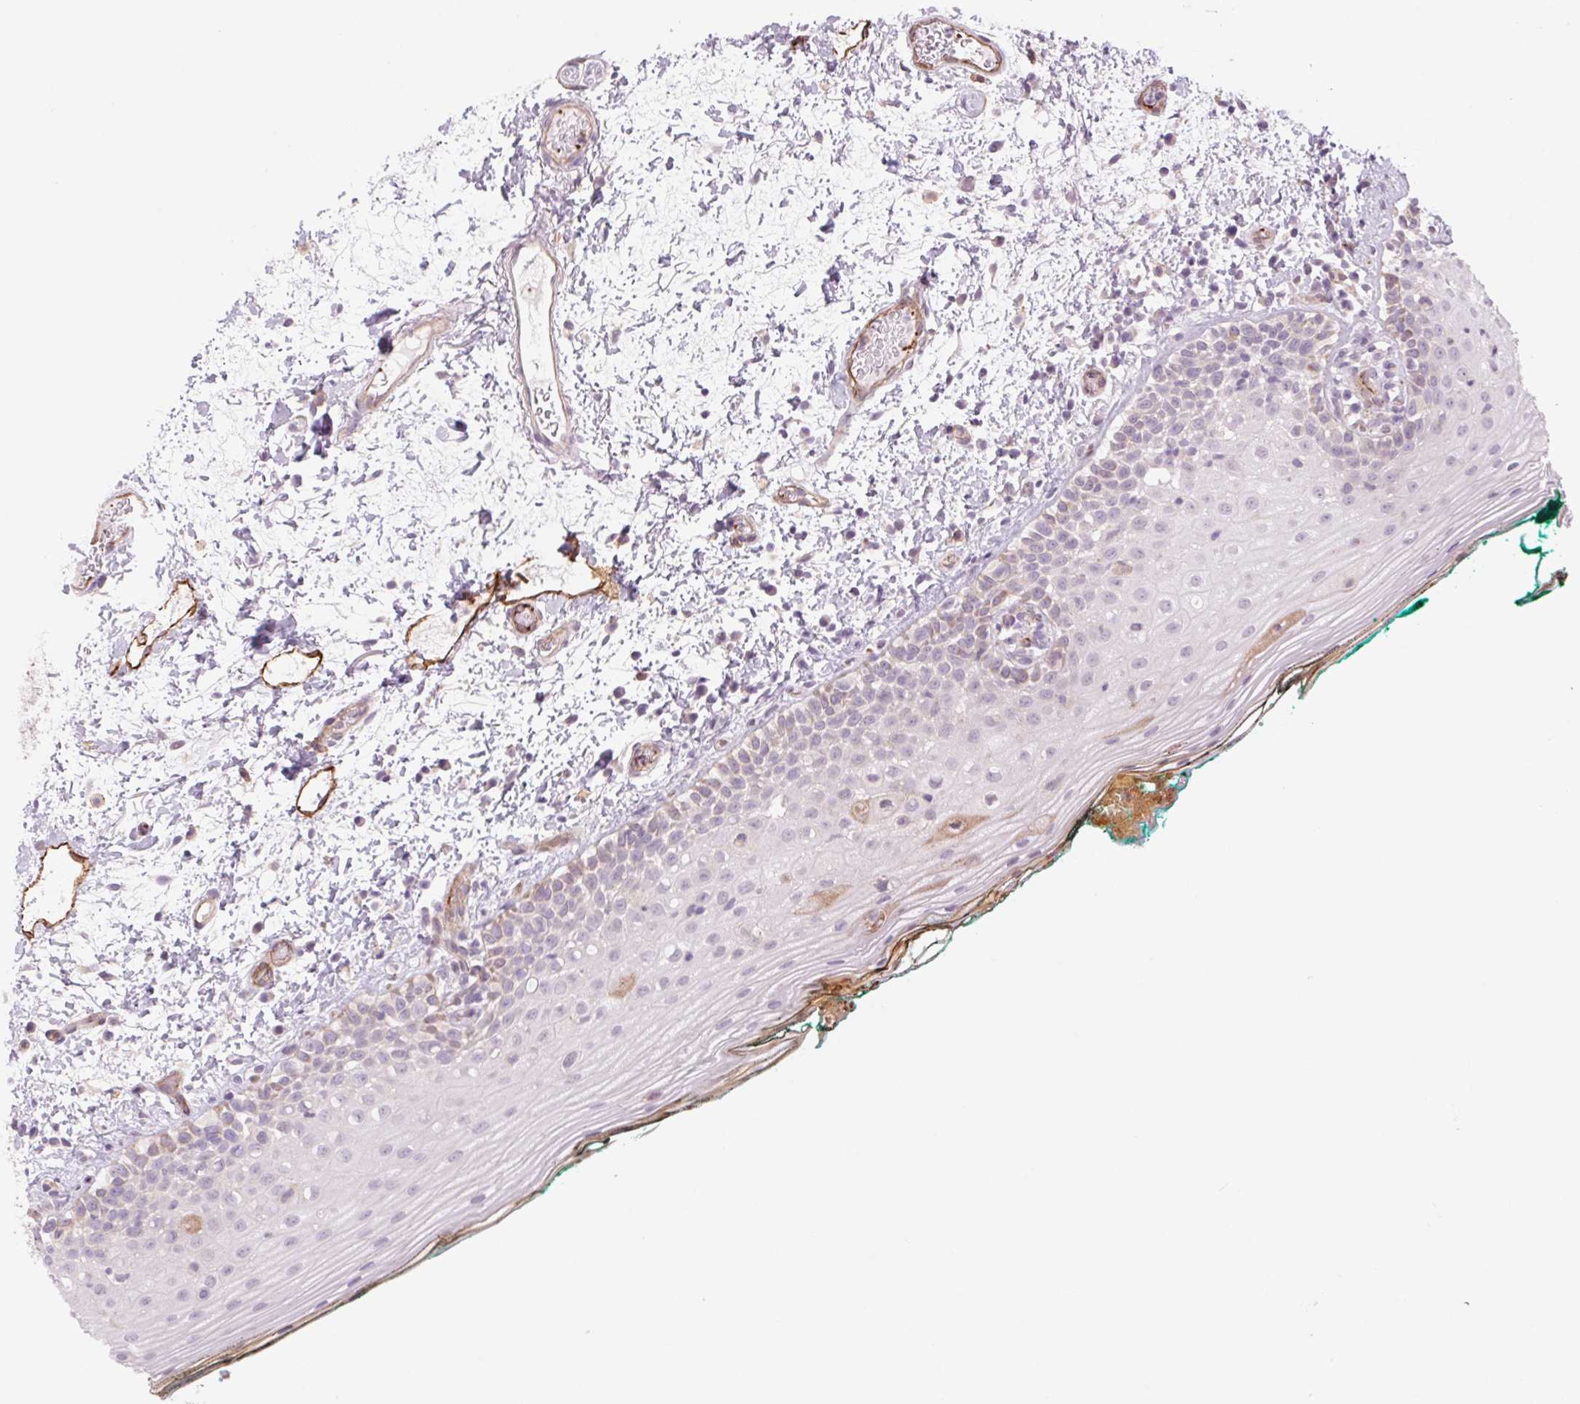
{"staining": {"intensity": "weak", "quantity": "<25%", "location": "cytoplasmic/membranous"}, "tissue": "oral mucosa", "cell_type": "Squamous epithelial cells", "image_type": "normal", "snomed": [{"axis": "morphology", "description": "Normal tissue, NOS"}, {"axis": "topography", "description": "Oral tissue"}], "caption": "The IHC photomicrograph has no significant positivity in squamous epithelial cells of oral mucosa. (DAB (3,3'-diaminobenzidine) IHC with hematoxylin counter stain).", "gene": "MS4A13", "patient": {"sex": "female", "age": 83}}